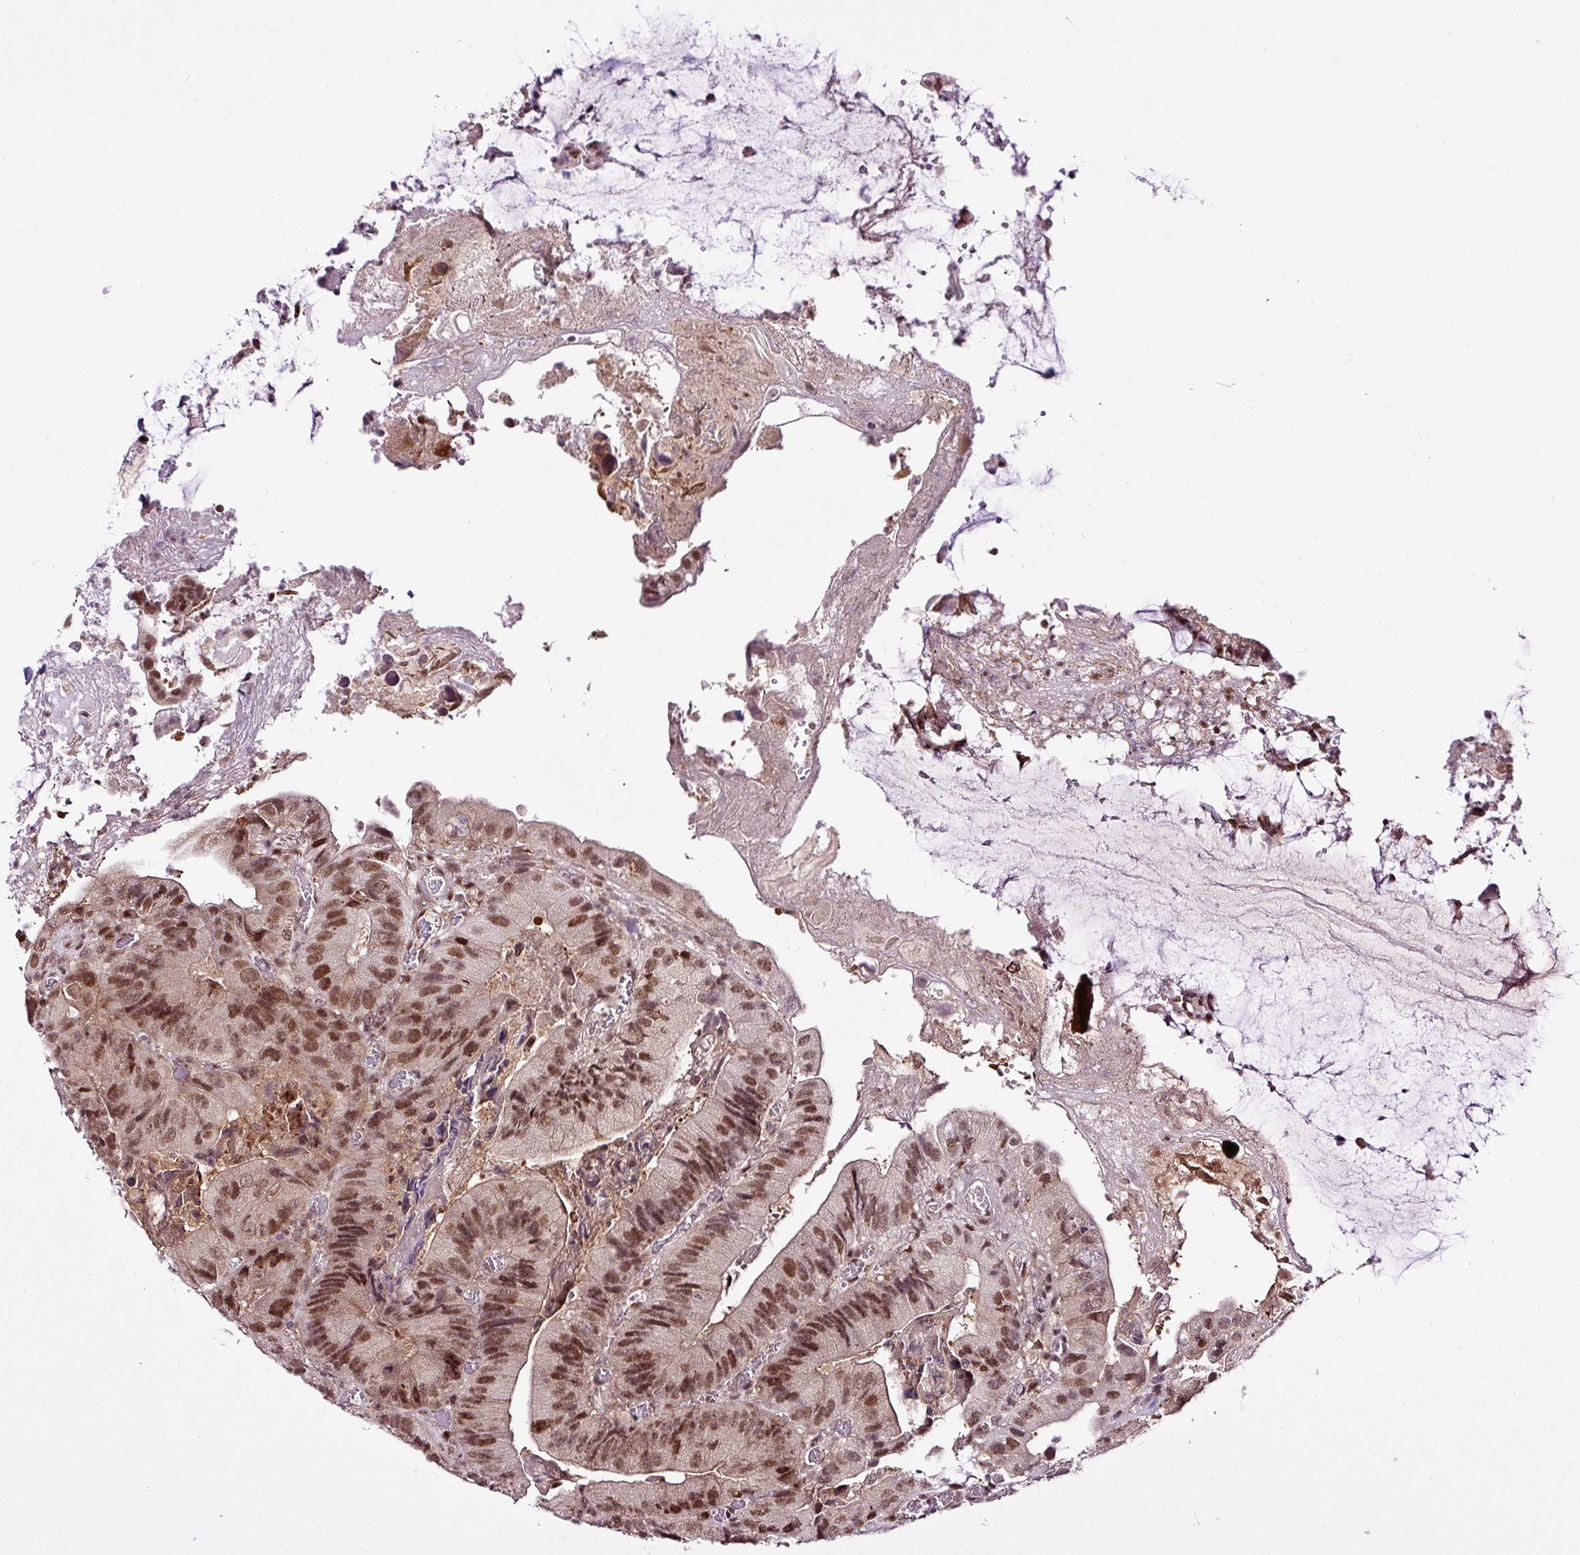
{"staining": {"intensity": "moderate", "quantity": ">75%", "location": "cytoplasmic/membranous,nuclear"}, "tissue": "colorectal cancer", "cell_type": "Tumor cells", "image_type": "cancer", "snomed": [{"axis": "morphology", "description": "Adenocarcinoma, NOS"}, {"axis": "topography", "description": "Colon"}], "caption": "This image reveals immunohistochemistry staining of human colorectal adenocarcinoma, with medium moderate cytoplasmic/membranous and nuclear staining in approximately >75% of tumor cells.", "gene": "ITPKC", "patient": {"sex": "female", "age": 86}}